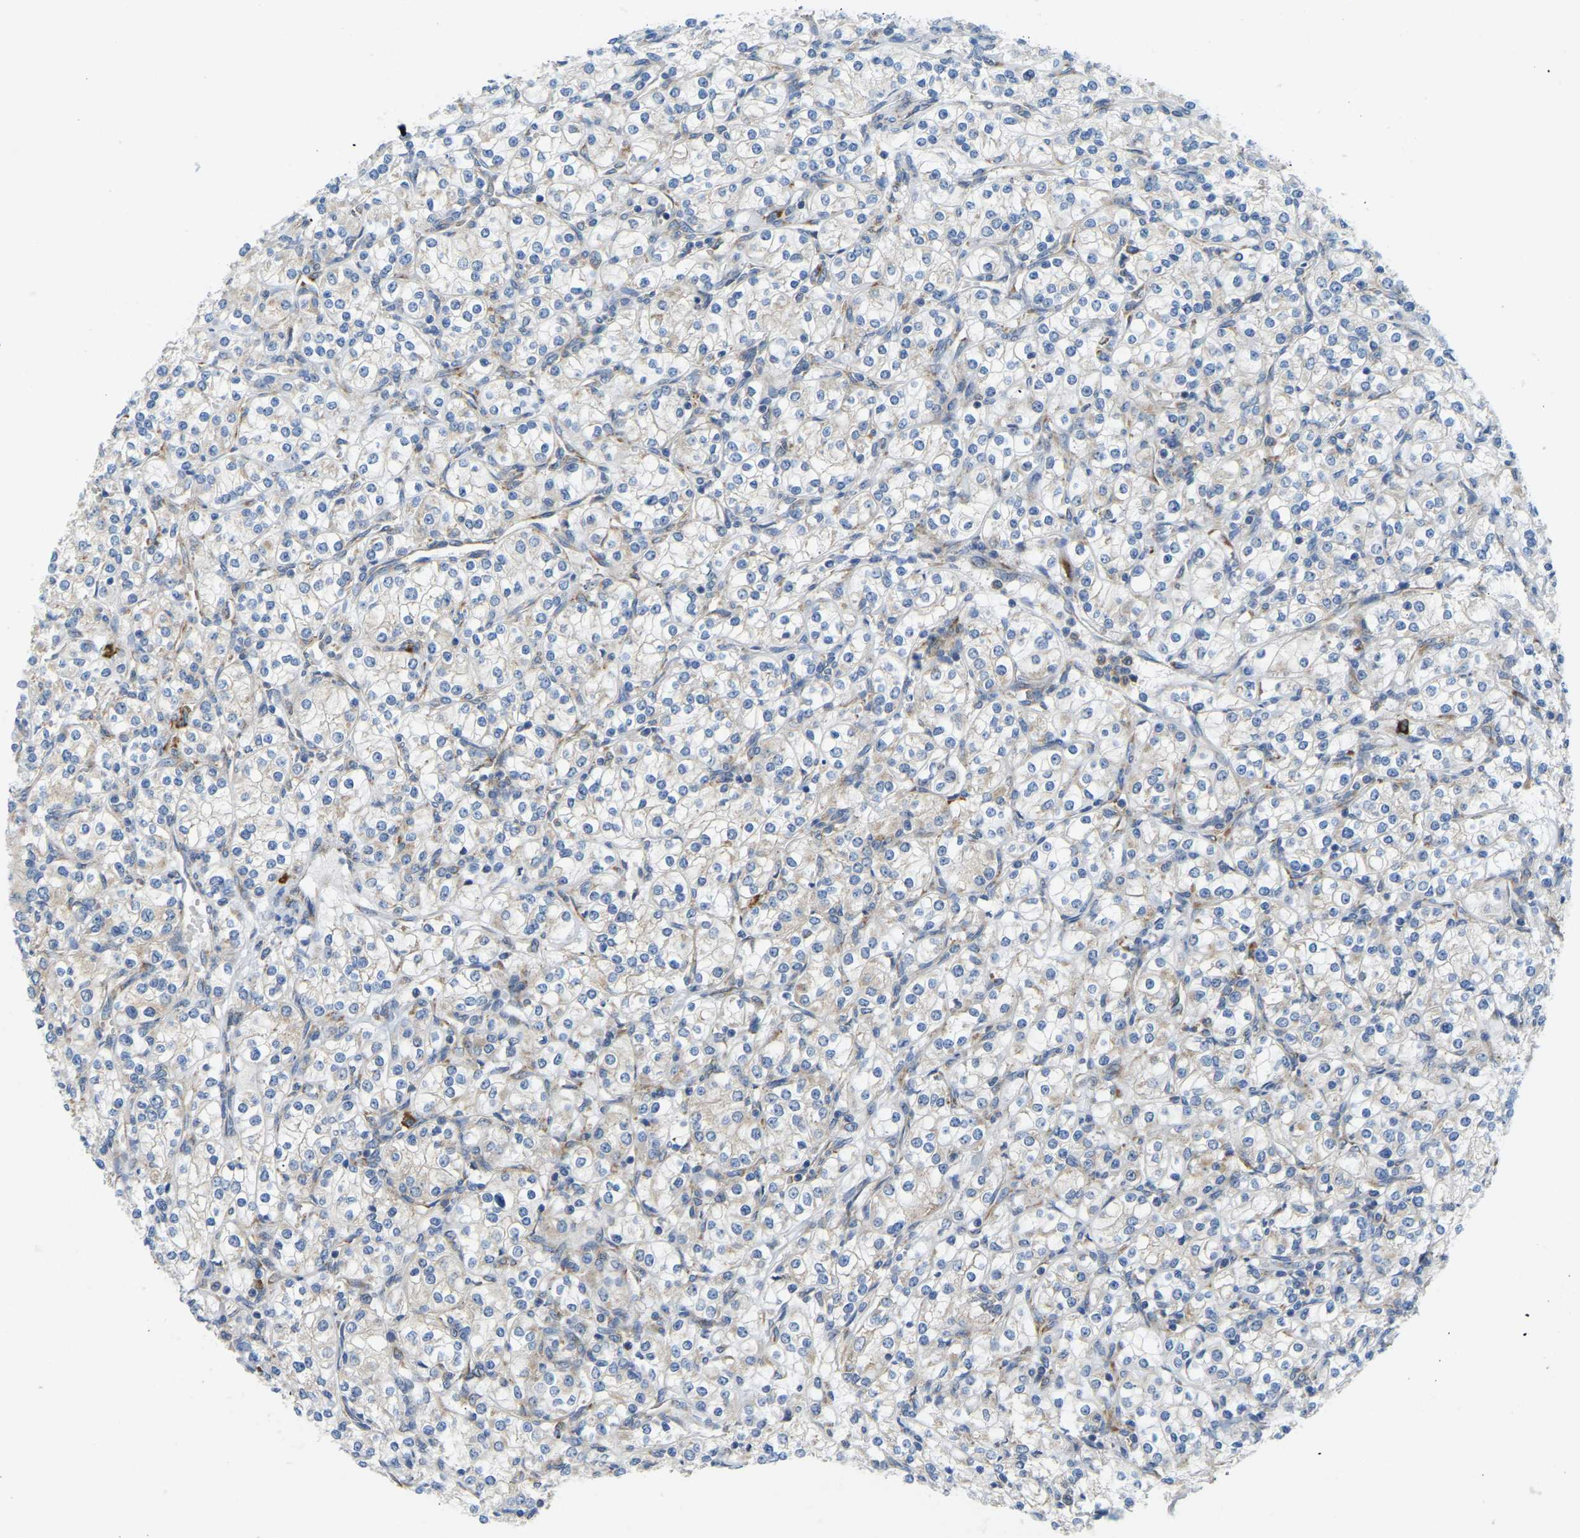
{"staining": {"intensity": "strong", "quantity": "<25%", "location": "cytoplasmic/membranous"}, "tissue": "renal cancer", "cell_type": "Tumor cells", "image_type": "cancer", "snomed": [{"axis": "morphology", "description": "Adenocarcinoma, NOS"}, {"axis": "topography", "description": "Kidney"}], "caption": "Immunohistochemical staining of human renal adenocarcinoma reveals strong cytoplasmic/membranous protein expression in approximately <25% of tumor cells. Using DAB (3,3'-diaminobenzidine) (brown) and hematoxylin (blue) stains, captured at high magnification using brightfield microscopy.", "gene": "SND1", "patient": {"sex": "male", "age": 77}}